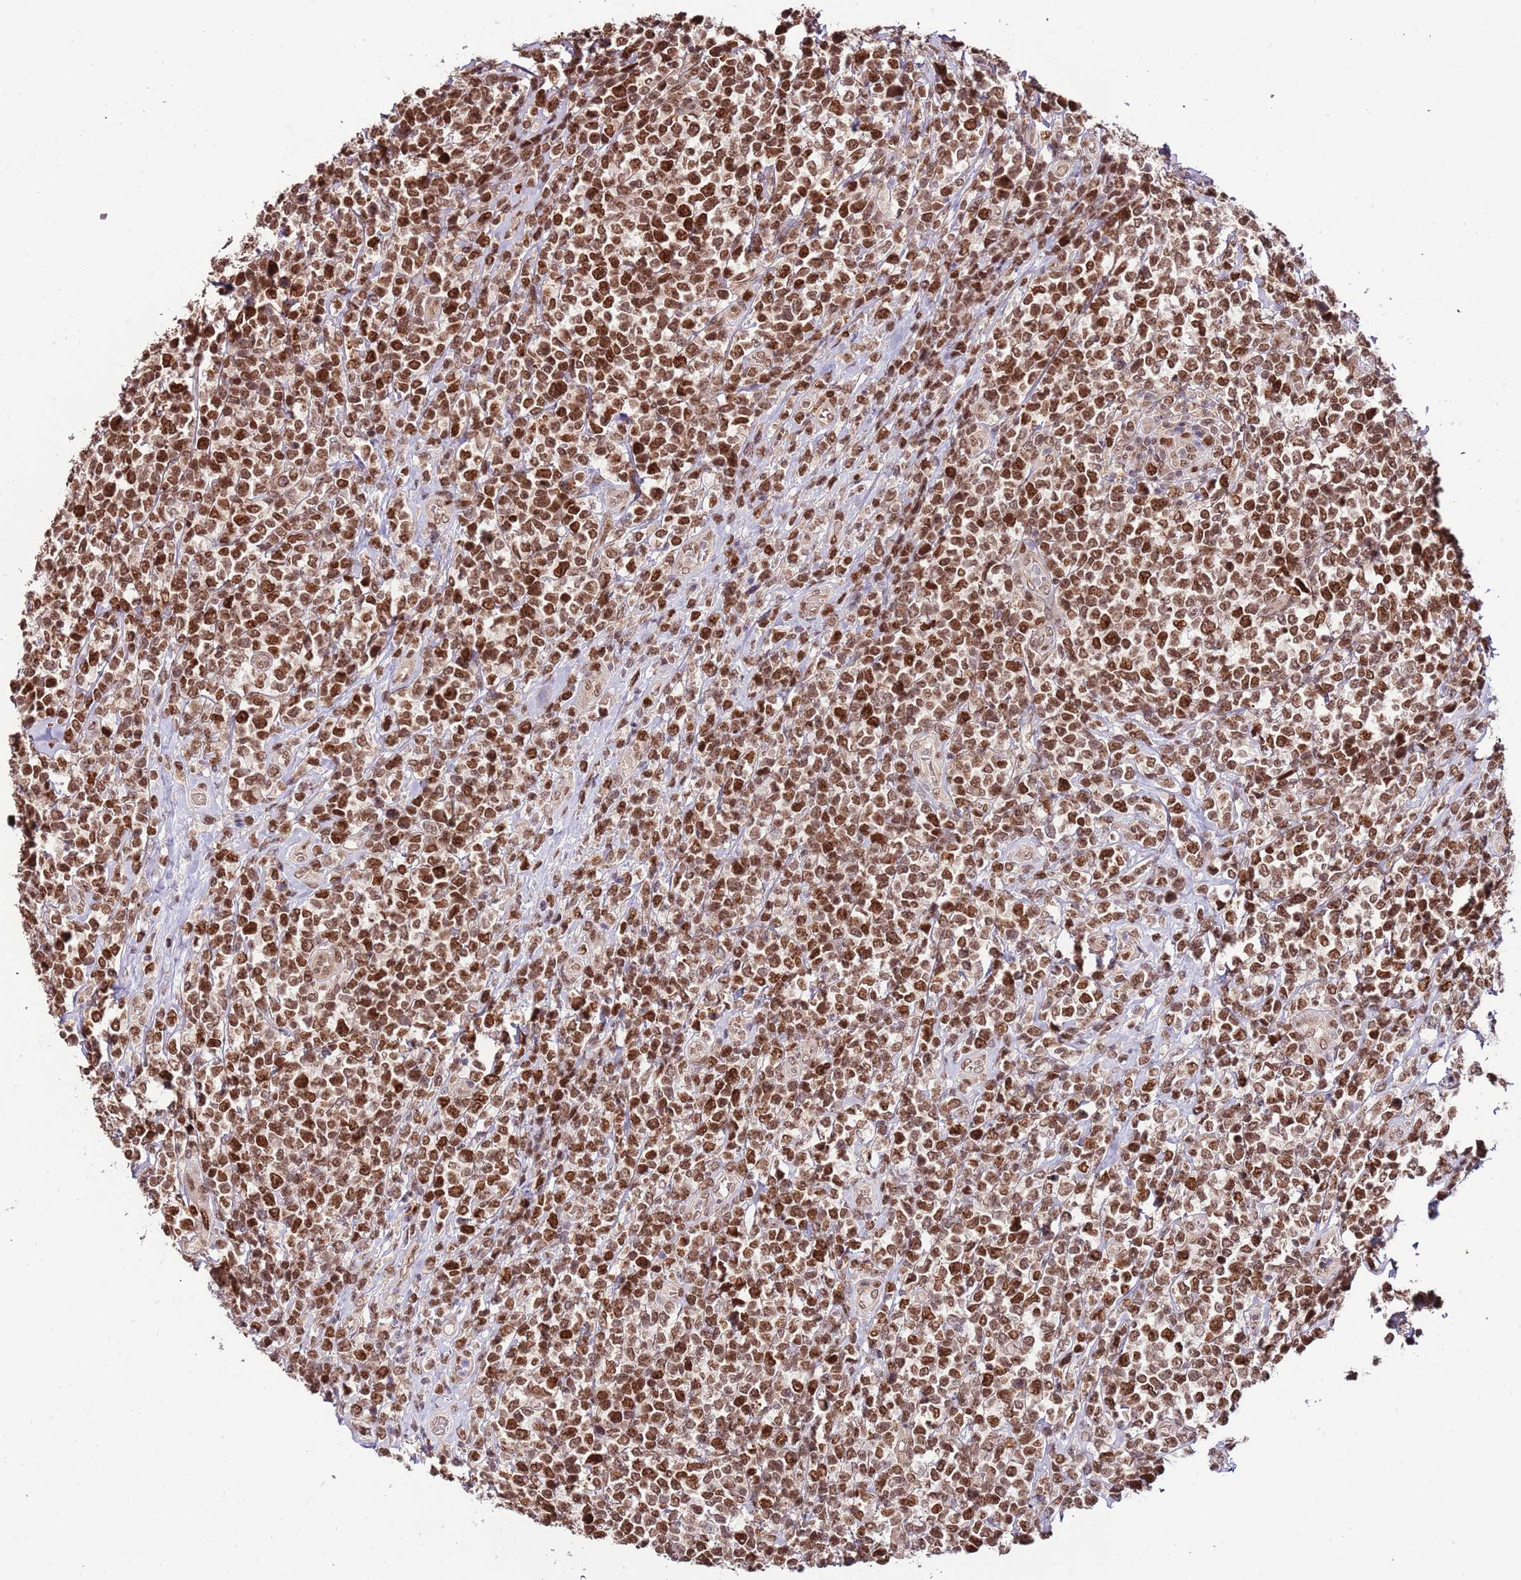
{"staining": {"intensity": "strong", "quantity": ">75%", "location": "nuclear"}, "tissue": "lymphoma", "cell_type": "Tumor cells", "image_type": "cancer", "snomed": [{"axis": "morphology", "description": "Malignant lymphoma, non-Hodgkin's type, High grade"}, {"axis": "topography", "description": "Soft tissue"}], "caption": "Immunohistochemistry (IHC) micrograph of neoplastic tissue: lymphoma stained using IHC shows high levels of strong protein expression localized specifically in the nuclear of tumor cells, appearing as a nuclear brown color.", "gene": "RIF1", "patient": {"sex": "female", "age": 56}}